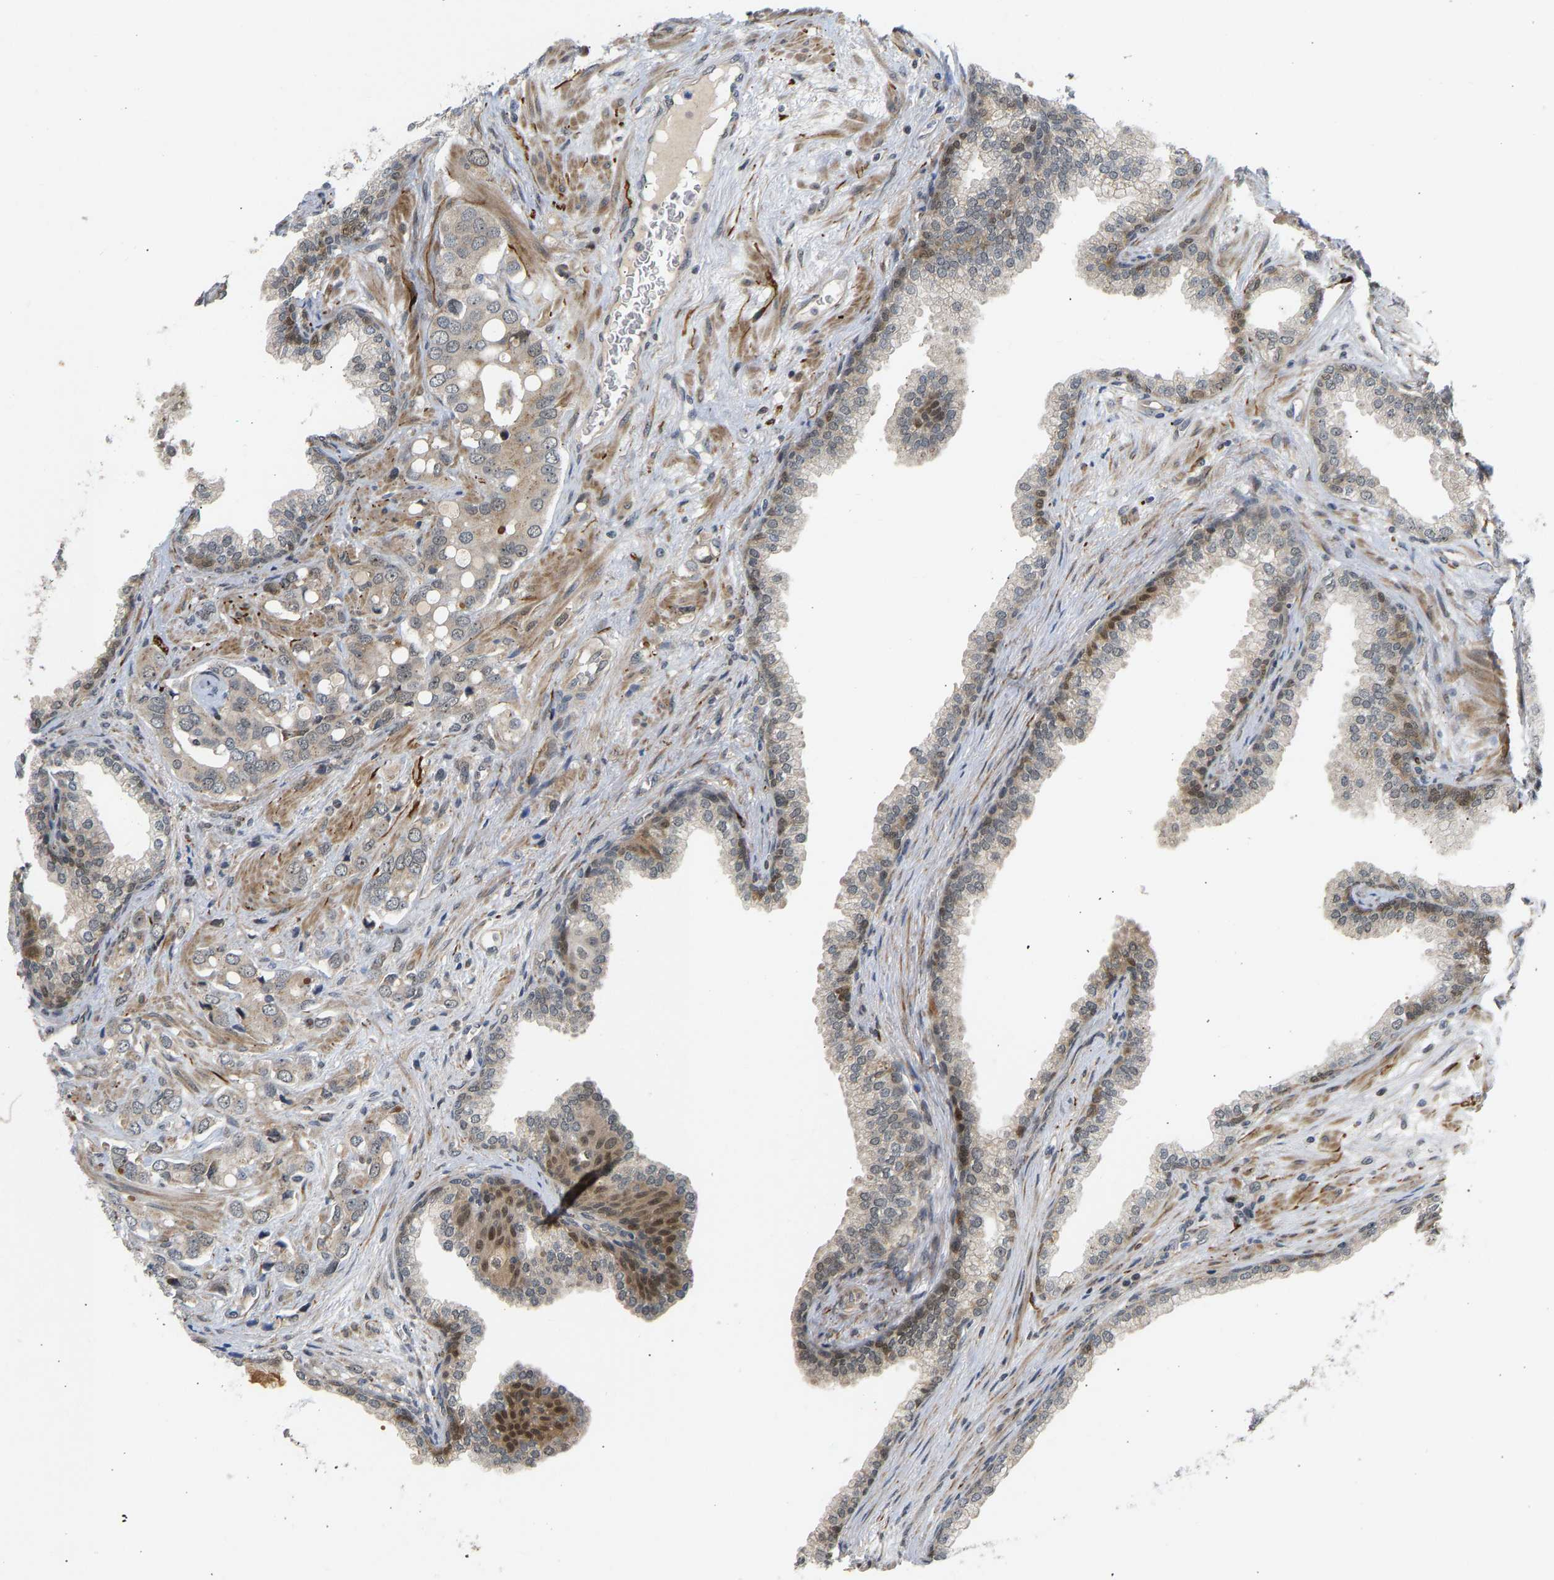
{"staining": {"intensity": "moderate", "quantity": "<25%", "location": "cytoplasmic/membranous,nuclear"}, "tissue": "prostate cancer", "cell_type": "Tumor cells", "image_type": "cancer", "snomed": [{"axis": "morphology", "description": "Adenocarcinoma, High grade"}, {"axis": "topography", "description": "Prostate"}], "caption": "This histopathology image shows prostate cancer stained with immunohistochemistry (IHC) to label a protein in brown. The cytoplasmic/membranous and nuclear of tumor cells show moderate positivity for the protein. Nuclei are counter-stained blue.", "gene": "BAG1", "patient": {"sex": "male", "age": 52}}